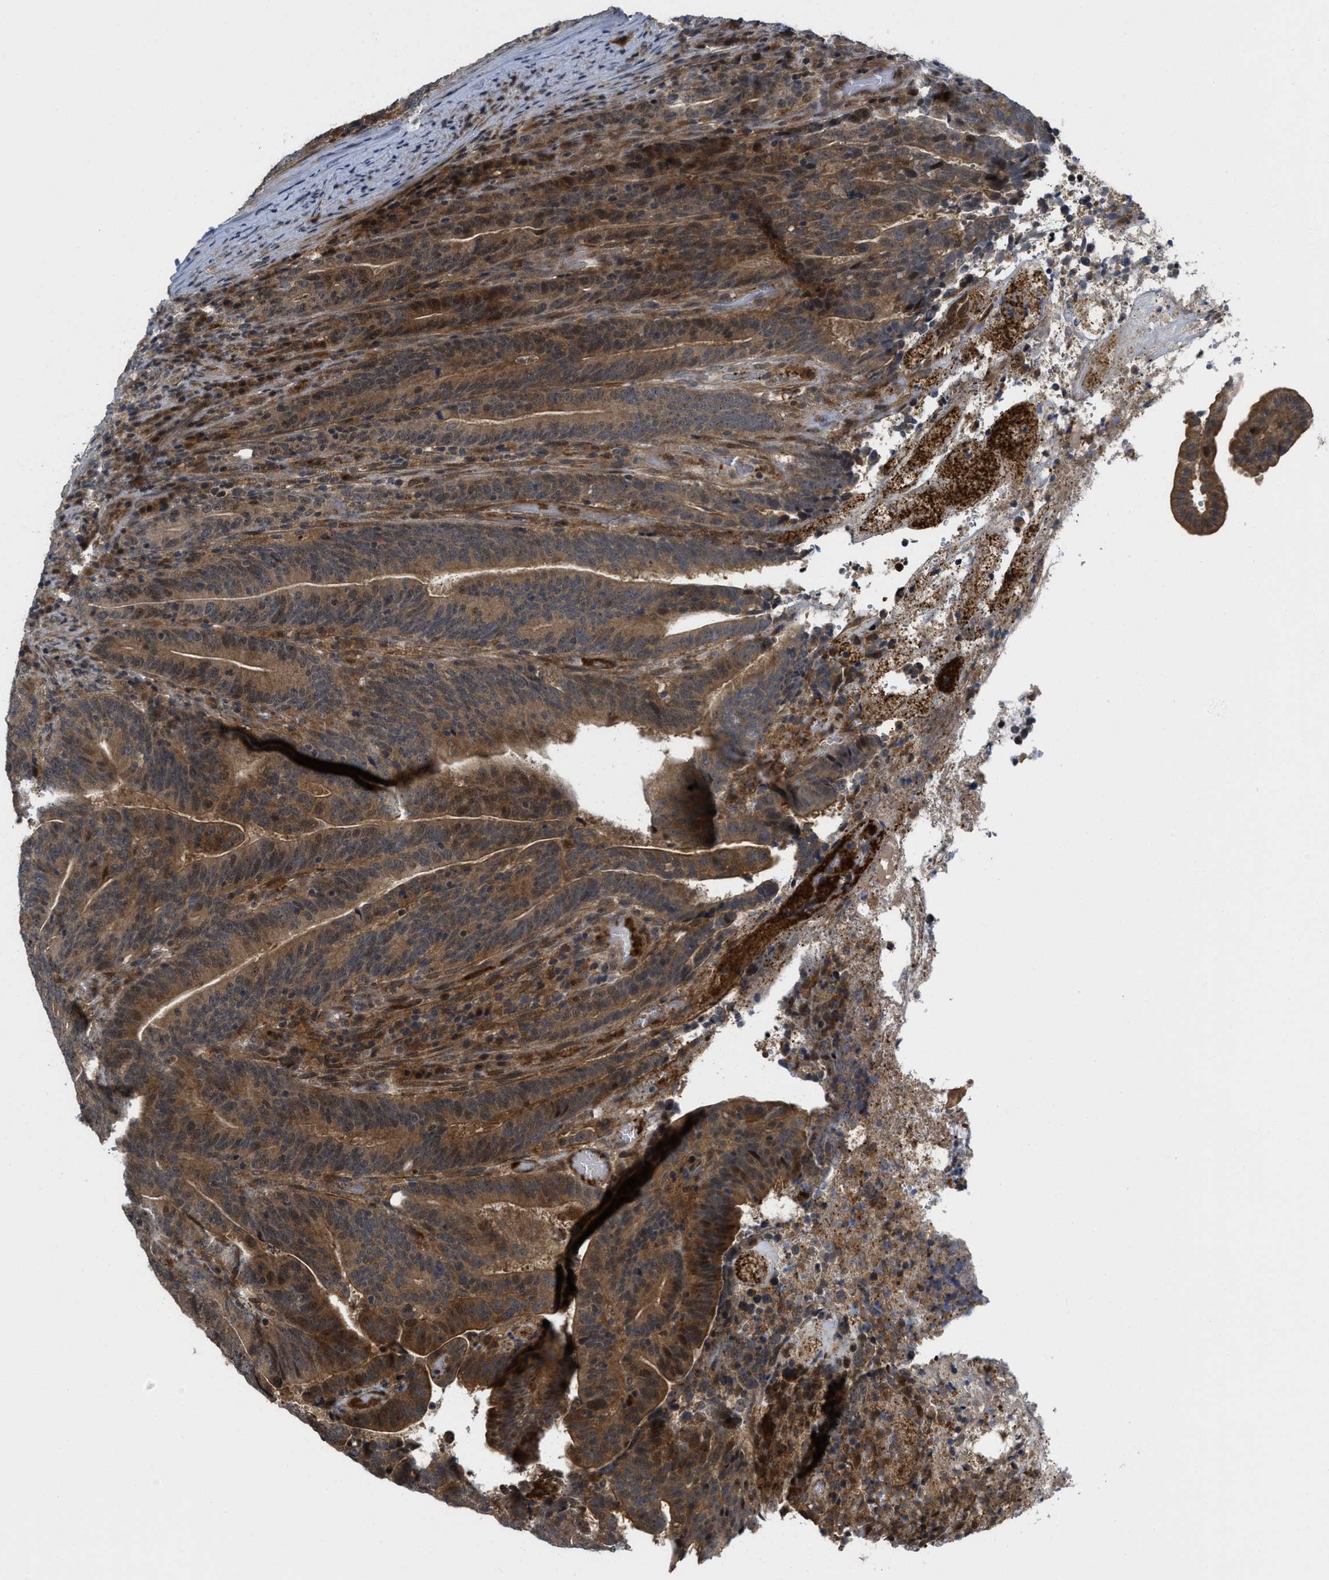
{"staining": {"intensity": "moderate", "quantity": ">75%", "location": "cytoplasmic/membranous"}, "tissue": "colorectal cancer", "cell_type": "Tumor cells", "image_type": "cancer", "snomed": [{"axis": "morphology", "description": "Adenocarcinoma, NOS"}, {"axis": "topography", "description": "Colon"}], "caption": "A brown stain shows moderate cytoplasmic/membranous expression of a protein in colorectal cancer (adenocarcinoma) tumor cells.", "gene": "DNAJC28", "patient": {"sex": "female", "age": 66}}